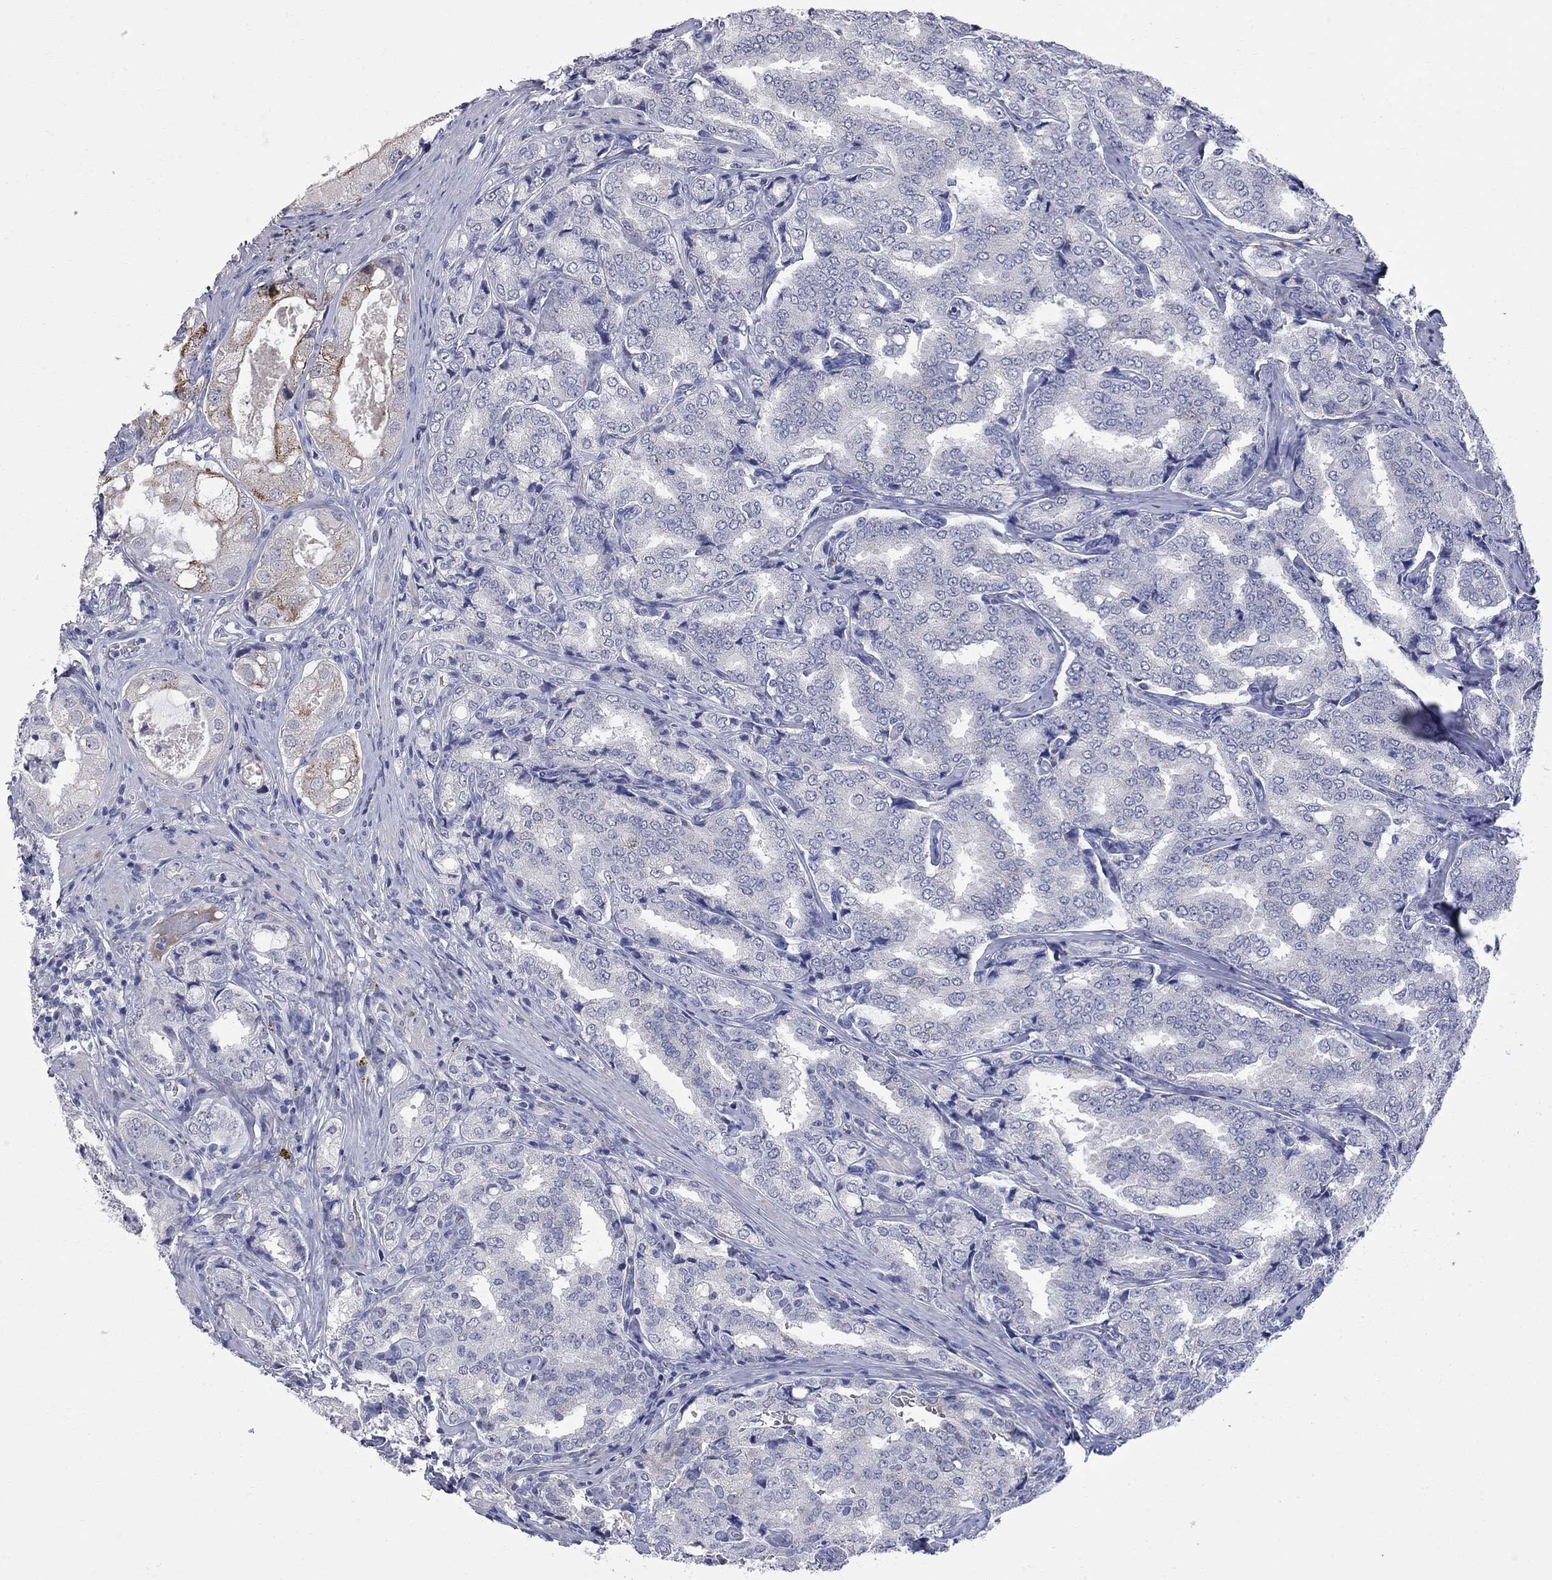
{"staining": {"intensity": "moderate", "quantity": "<25%", "location": "cytoplasmic/membranous"}, "tissue": "prostate cancer", "cell_type": "Tumor cells", "image_type": "cancer", "snomed": [{"axis": "morphology", "description": "Adenocarcinoma, NOS"}, {"axis": "topography", "description": "Prostate"}], "caption": "This is an image of immunohistochemistry (IHC) staining of prostate cancer, which shows moderate staining in the cytoplasmic/membranous of tumor cells.", "gene": "FAM221B", "patient": {"sex": "male", "age": 65}}